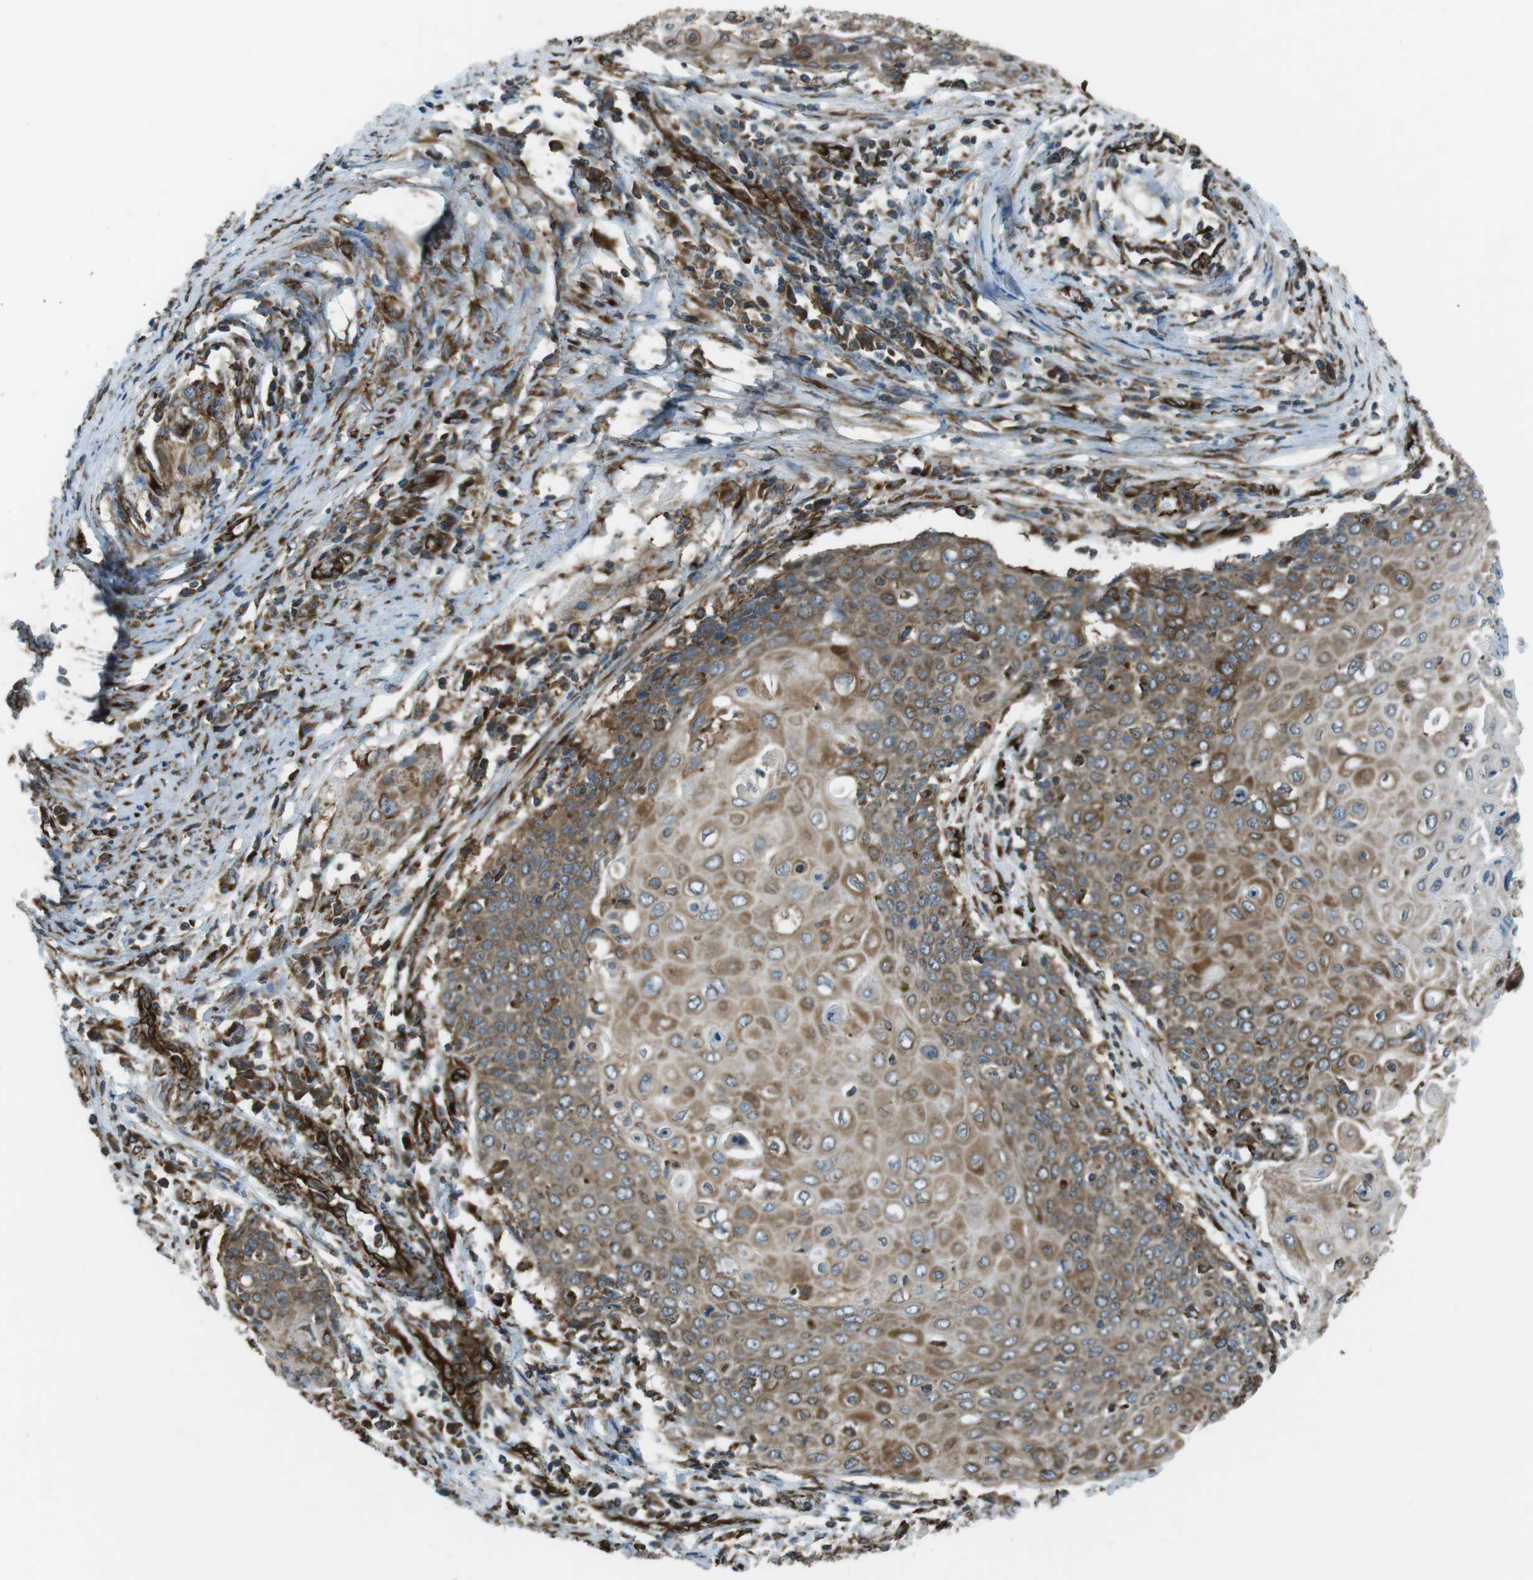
{"staining": {"intensity": "moderate", "quantity": ">75%", "location": "cytoplasmic/membranous"}, "tissue": "cervical cancer", "cell_type": "Tumor cells", "image_type": "cancer", "snomed": [{"axis": "morphology", "description": "Squamous cell carcinoma, NOS"}, {"axis": "topography", "description": "Cervix"}], "caption": "This is a photomicrograph of IHC staining of cervical squamous cell carcinoma, which shows moderate positivity in the cytoplasmic/membranous of tumor cells.", "gene": "KTN1", "patient": {"sex": "female", "age": 39}}